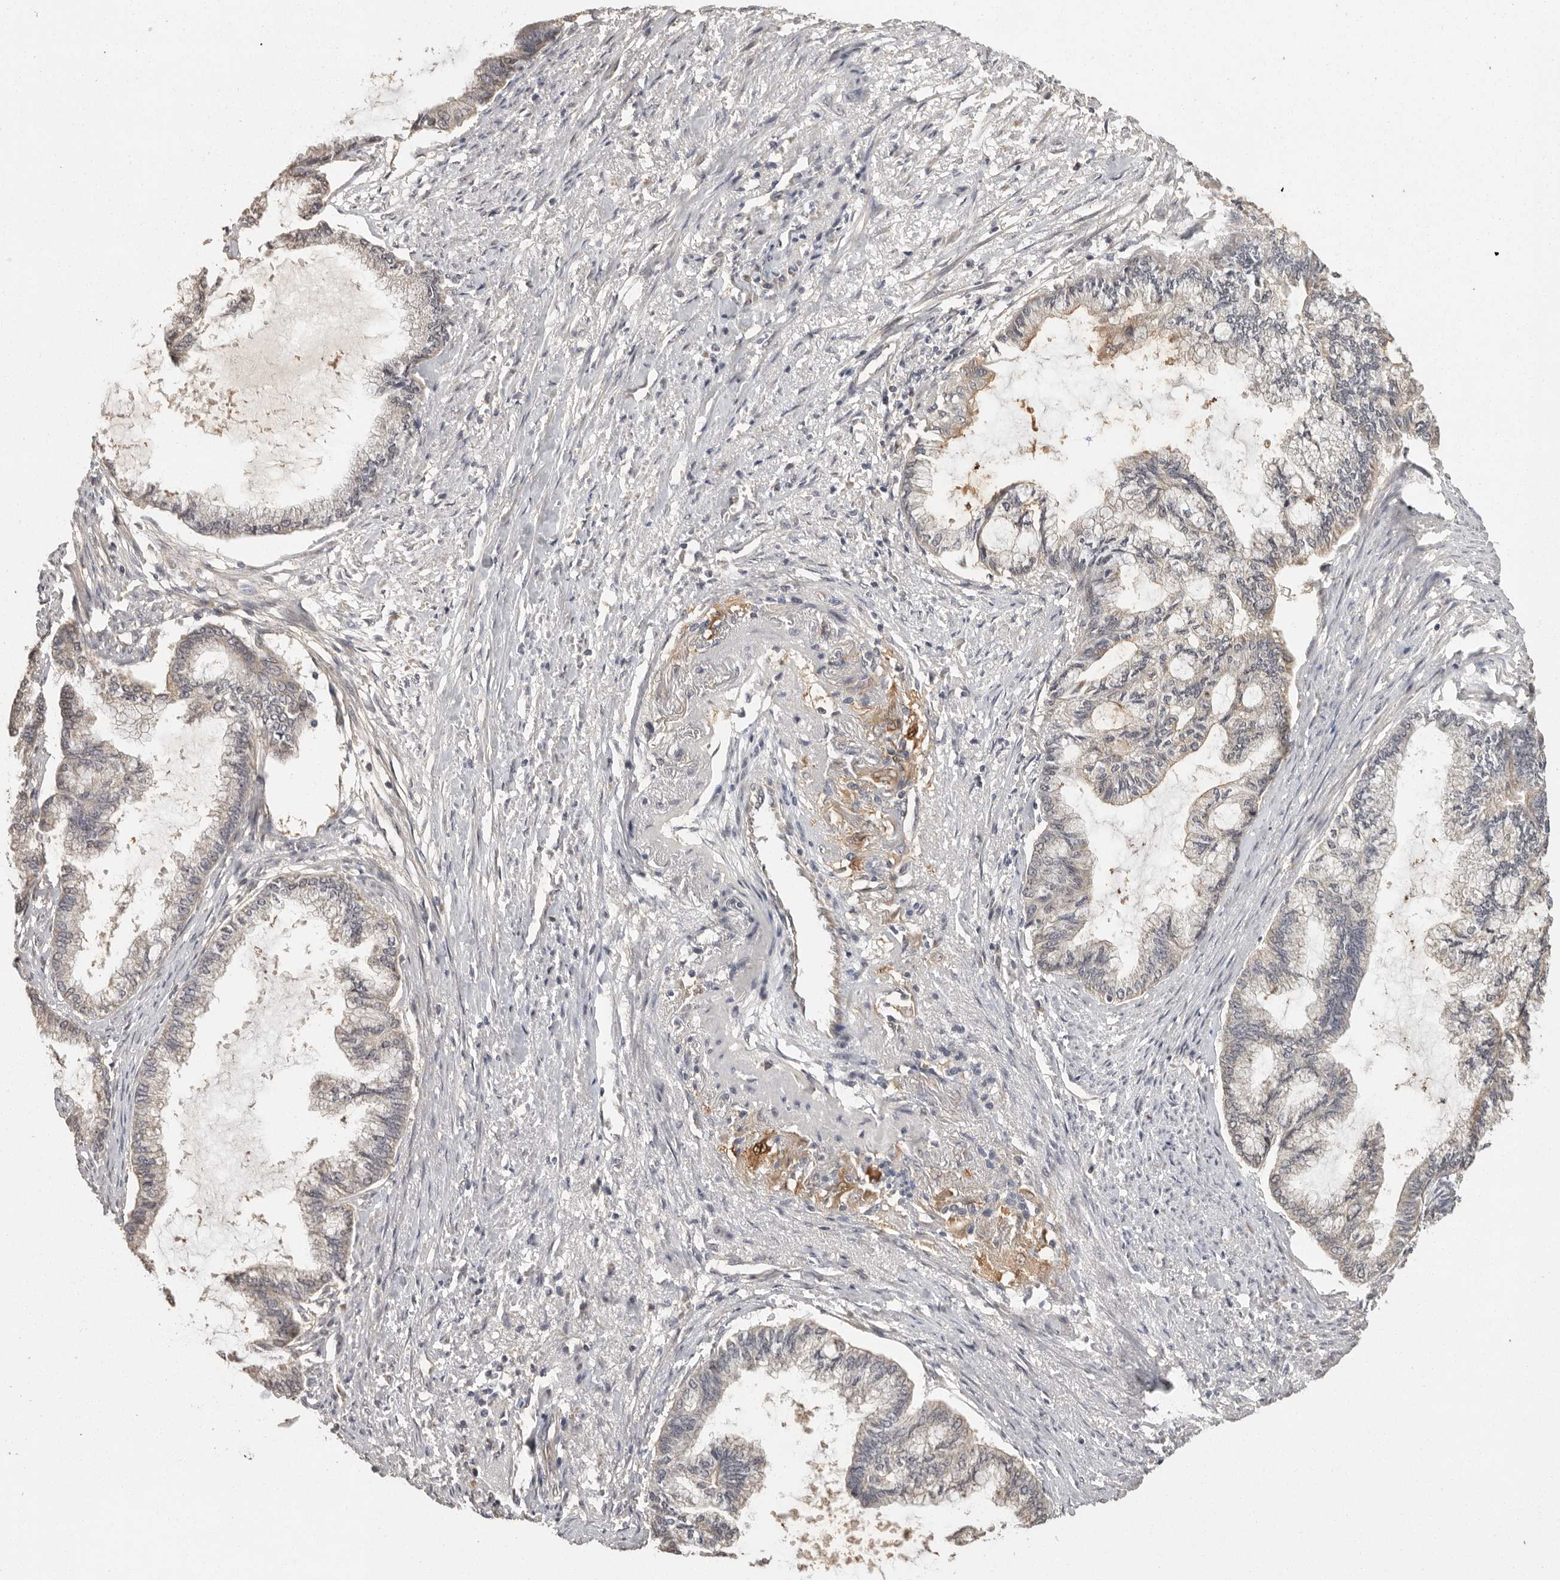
{"staining": {"intensity": "weak", "quantity": "<25%", "location": "cytoplasmic/membranous"}, "tissue": "endometrial cancer", "cell_type": "Tumor cells", "image_type": "cancer", "snomed": [{"axis": "morphology", "description": "Adenocarcinoma, NOS"}, {"axis": "topography", "description": "Endometrium"}], "caption": "Tumor cells are negative for brown protein staining in adenocarcinoma (endometrial). Brightfield microscopy of IHC stained with DAB (brown) and hematoxylin (blue), captured at high magnification.", "gene": "BAIAP2", "patient": {"sex": "female", "age": 86}}